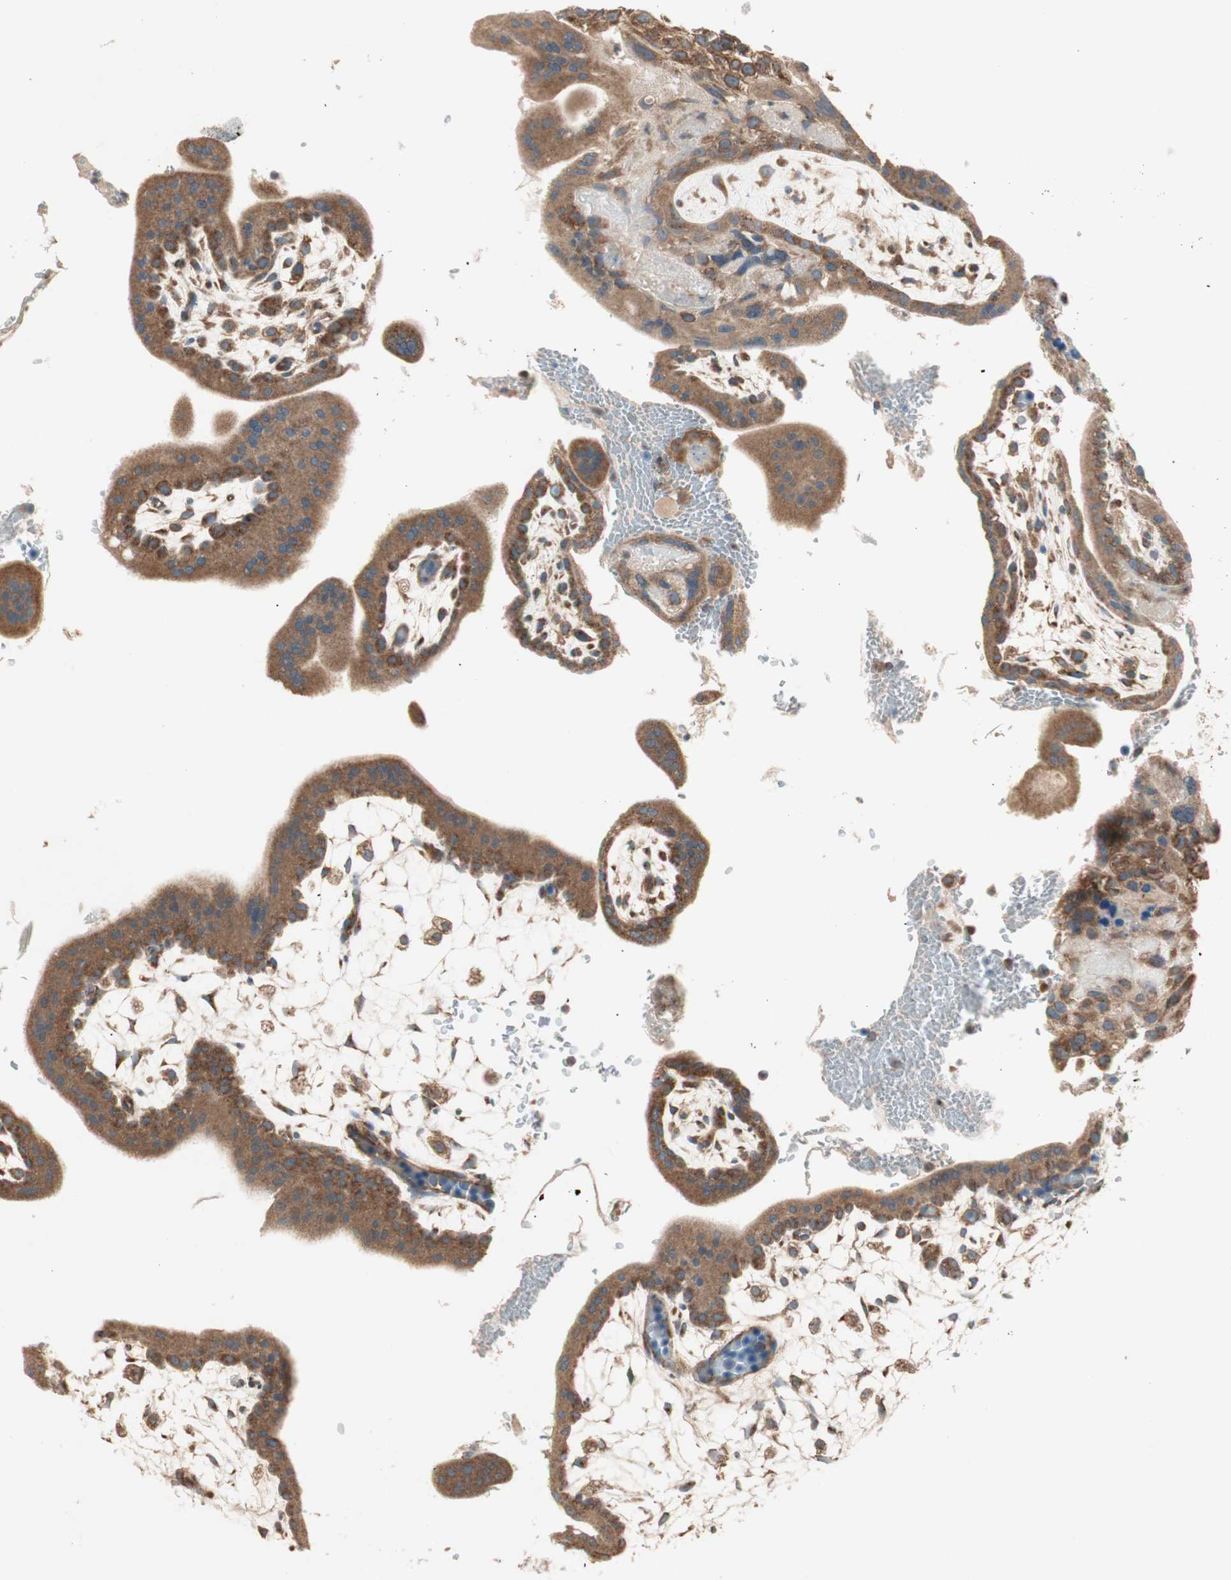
{"staining": {"intensity": "strong", "quantity": ">75%", "location": "cytoplasmic/membranous"}, "tissue": "placenta", "cell_type": "Decidual cells", "image_type": "normal", "snomed": [{"axis": "morphology", "description": "Normal tissue, NOS"}, {"axis": "topography", "description": "Placenta"}], "caption": "Placenta was stained to show a protein in brown. There is high levels of strong cytoplasmic/membranous expression in about >75% of decidual cells. The staining was performed using DAB, with brown indicating positive protein expression. Nuclei are stained blue with hematoxylin.", "gene": "CHADL", "patient": {"sex": "female", "age": 35}}